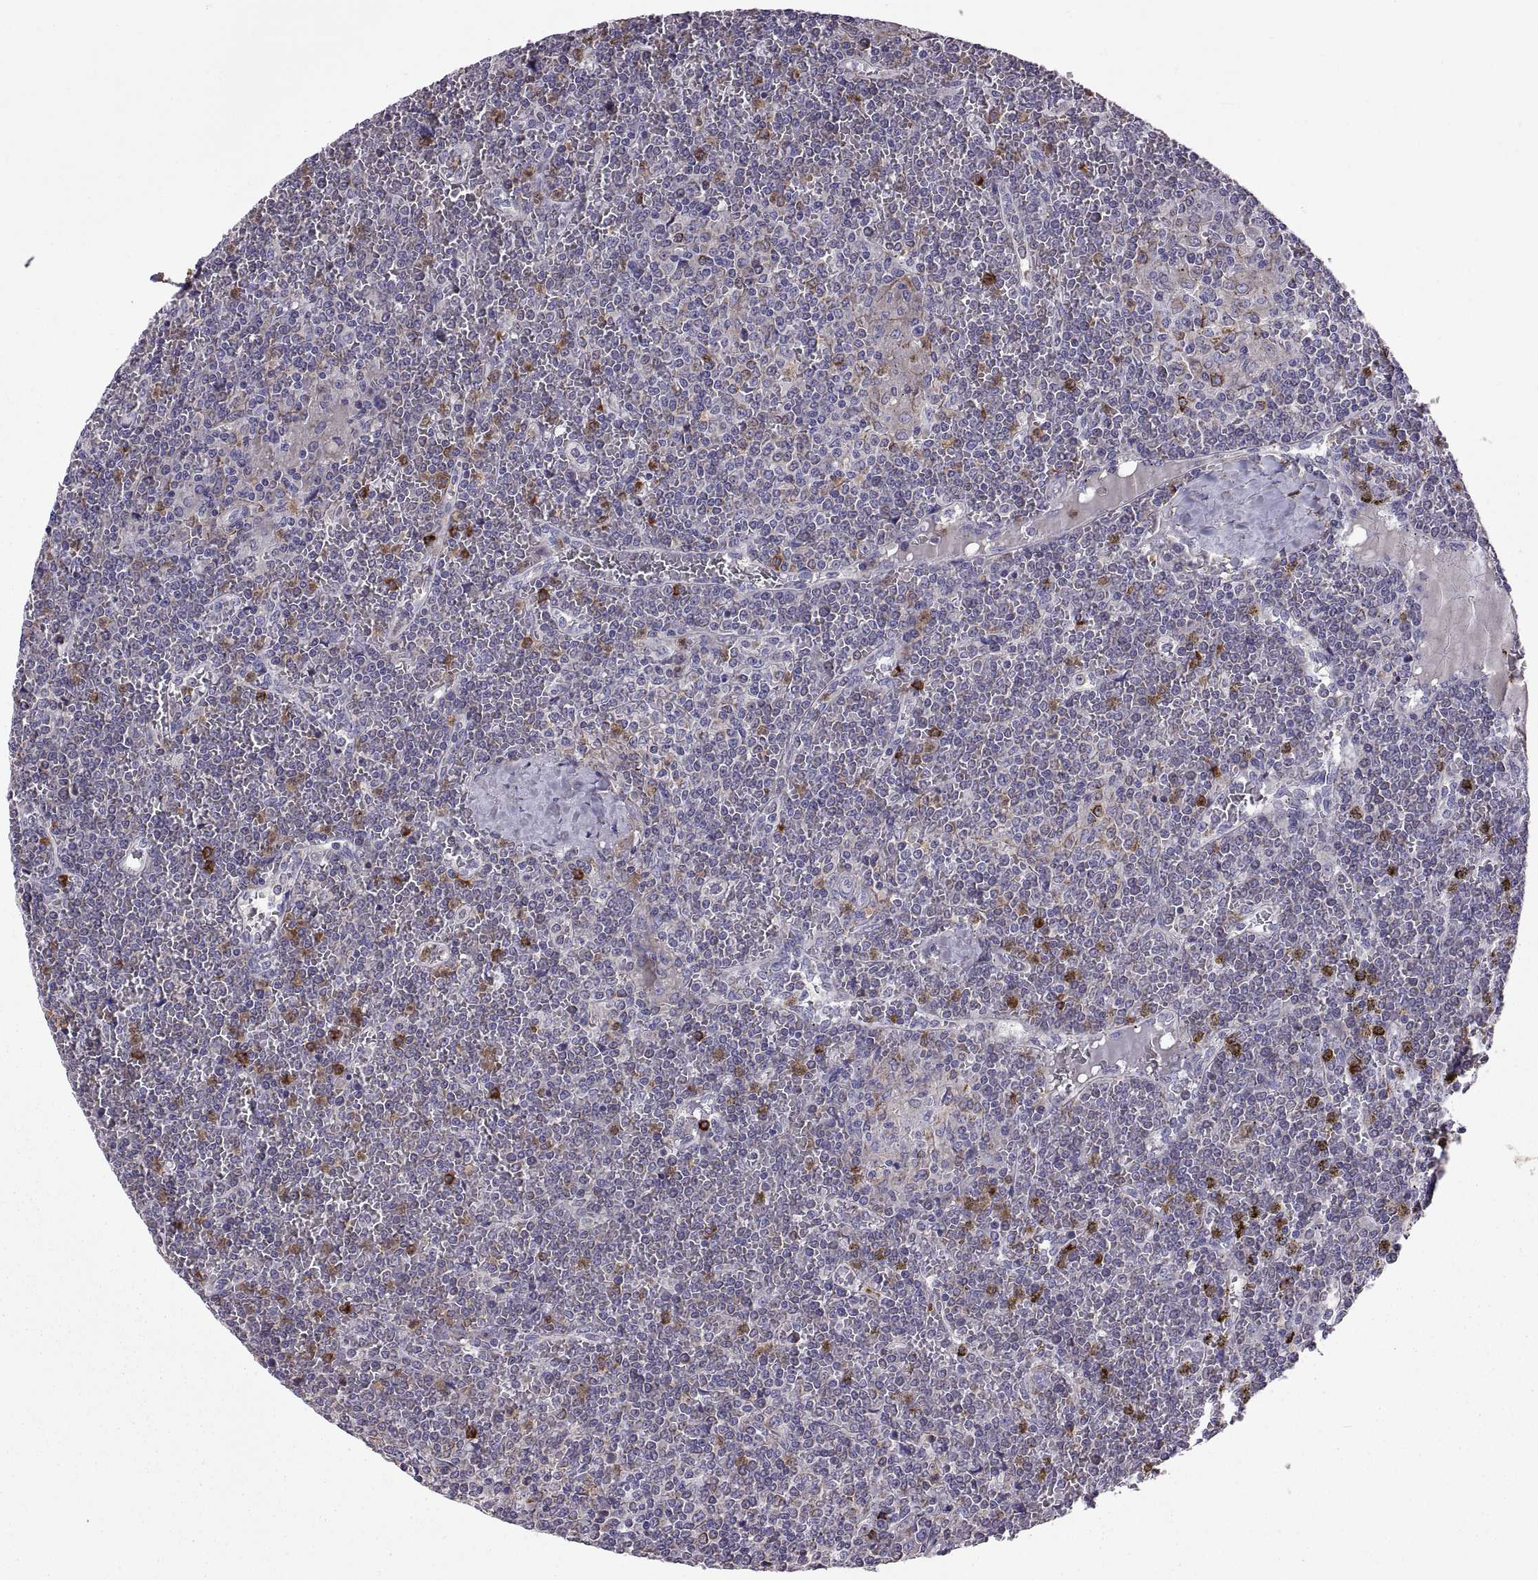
{"staining": {"intensity": "negative", "quantity": "none", "location": "none"}, "tissue": "lymphoma", "cell_type": "Tumor cells", "image_type": "cancer", "snomed": [{"axis": "morphology", "description": "Malignant lymphoma, non-Hodgkin's type, Low grade"}, {"axis": "topography", "description": "Spleen"}], "caption": "This is a image of IHC staining of lymphoma, which shows no expression in tumor cells. Nuclei are stained in blue.", "gene": "EMILIN2", "patient": {"sex": "female", "age": 19}}